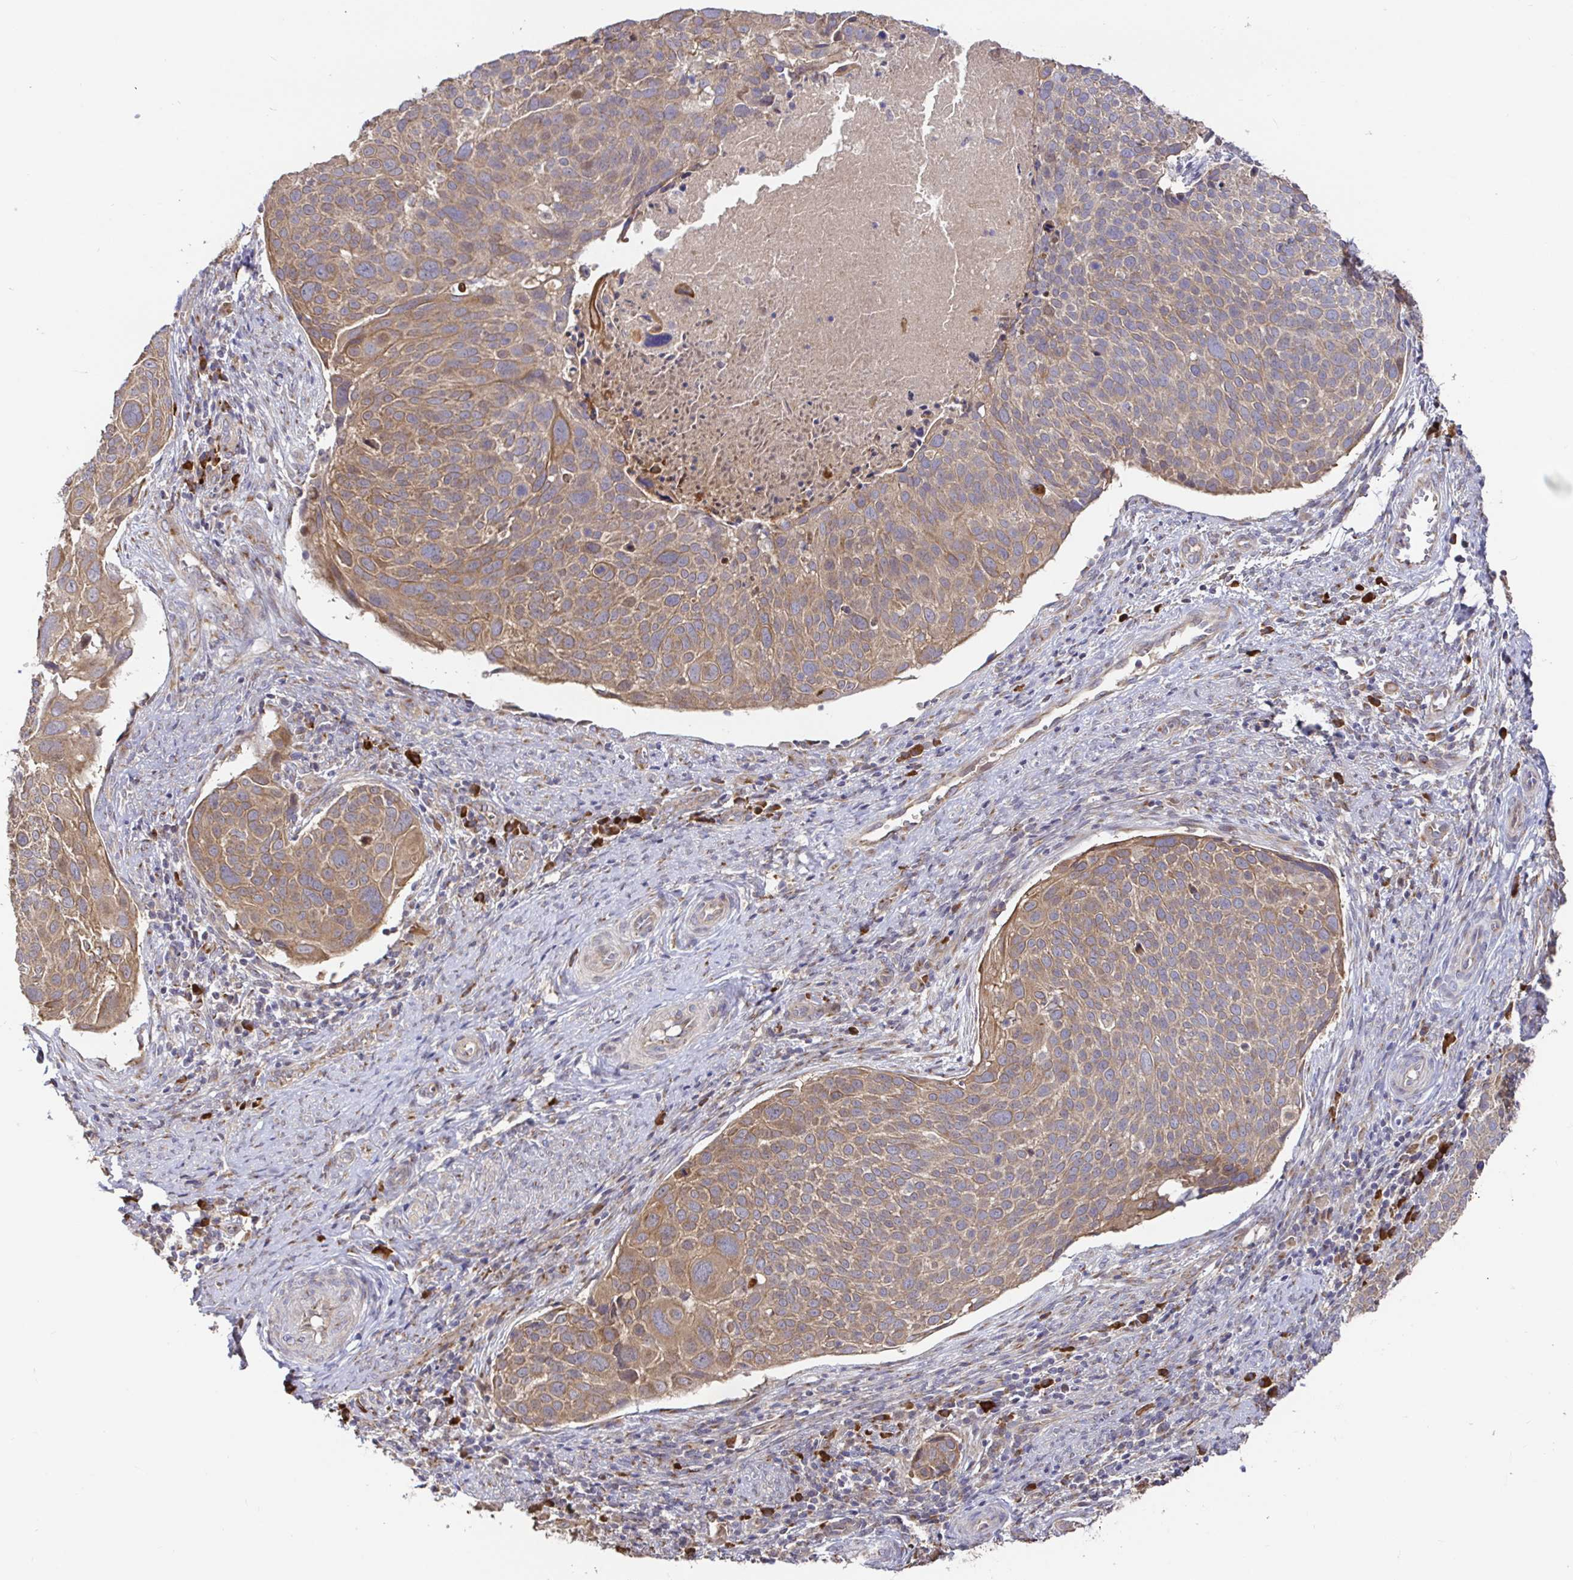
{"staining": {"intensity": "moderate", "quantity": ">75%", "location": "cytoplasmic/membranous"}, "tissue": "cervical cancer", "cell_type": "Tumor cells", "image_type": "cancer", "snomed": [{"axis": "morphology", "description": "Squamous cell carcinoma, NOS"}, {"axis": "topography", "description": "Cervix"}], "caption": "Tumor cells reveal medium levels of moderate cytoplasmic/membranous positivity in about >75% of cells in cervical squamous cell carcinoma.", "gene": "ELP1", "patient": {"sex": "female", "age": 39}}